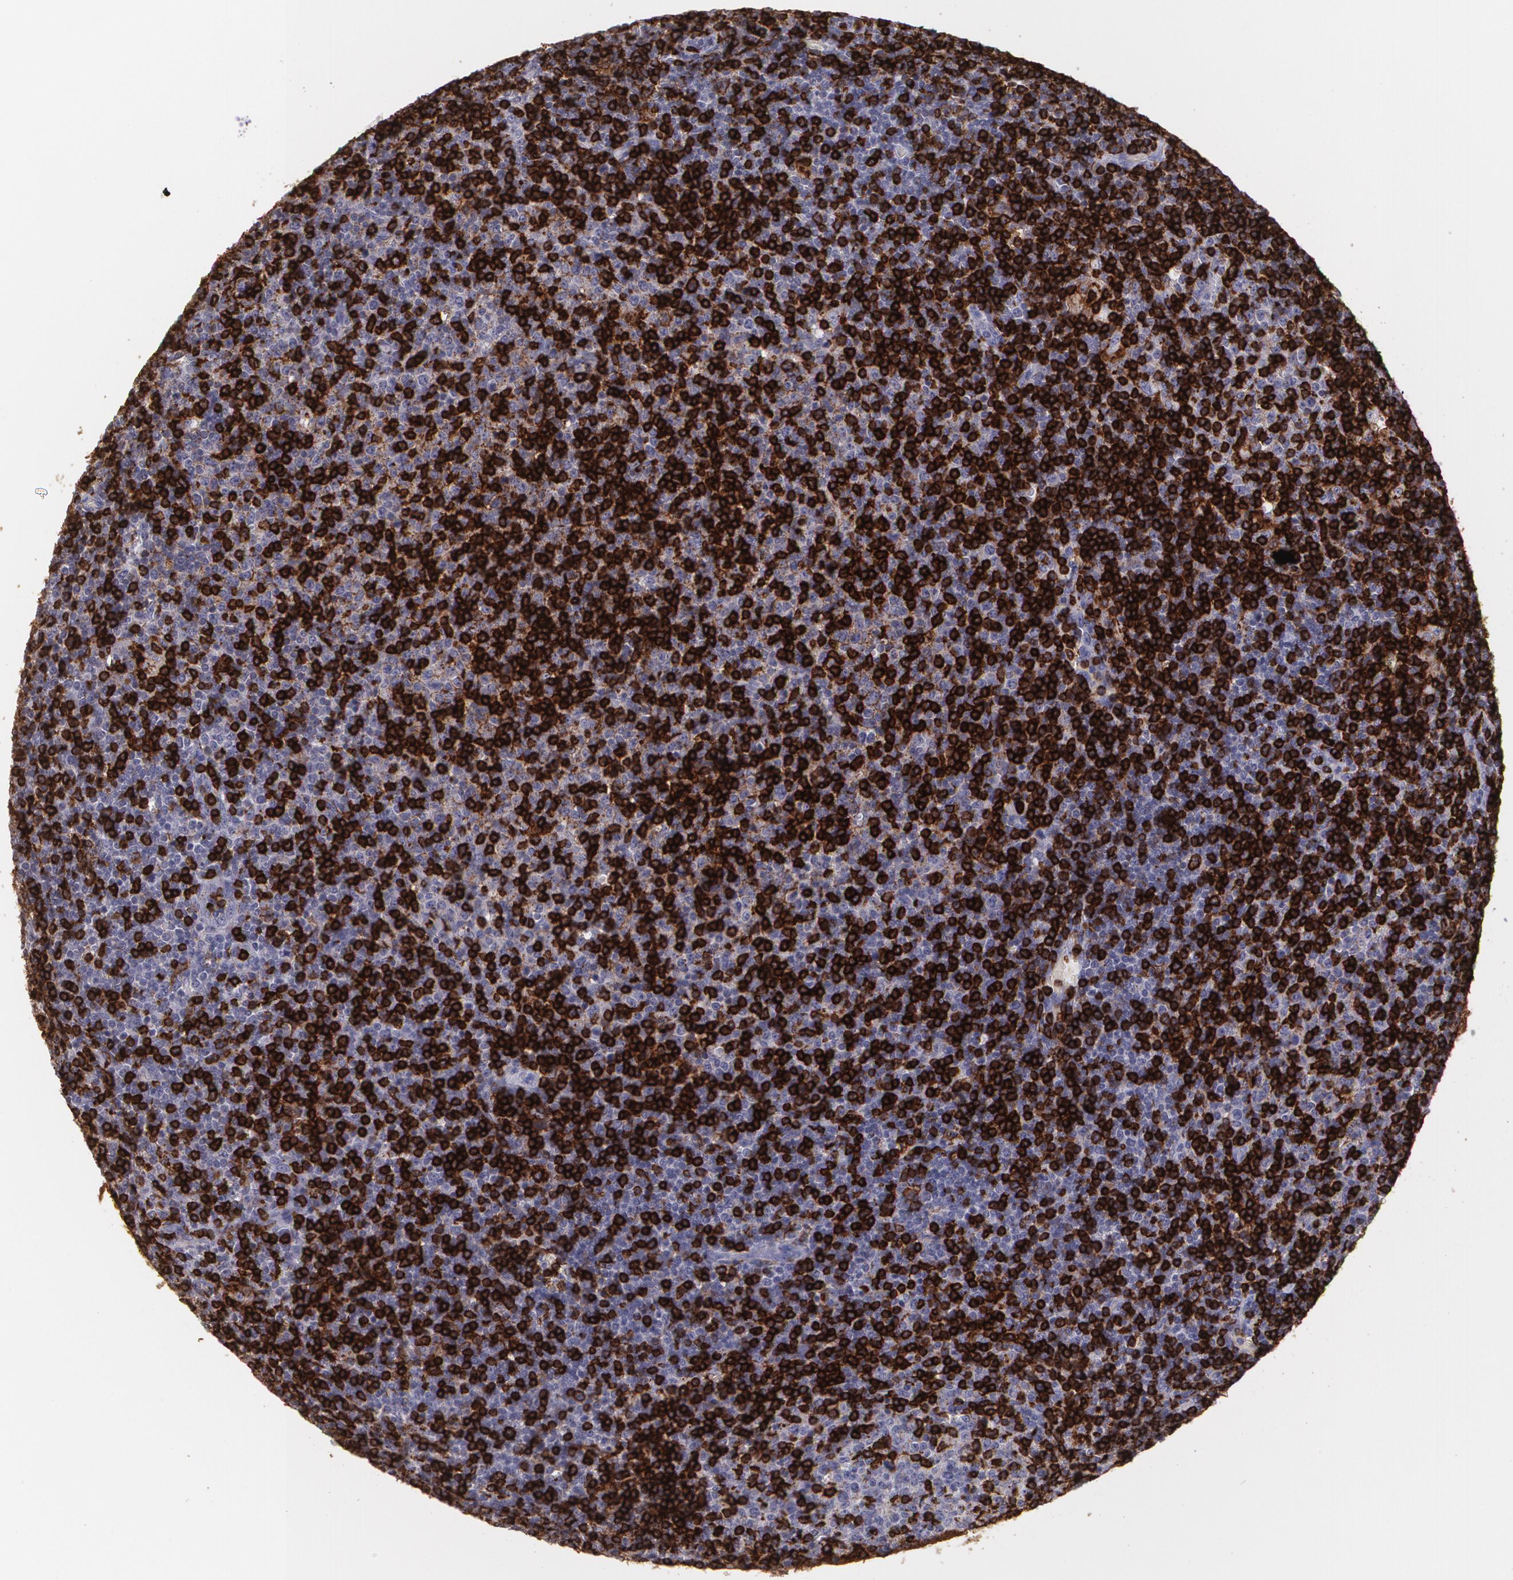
{"staining": {"intensity": "moderate", "quantity": "<25%", "location": "cytoplasmic/membranous"}, "tissue": "lymphoma", "cell_type": "Tumor cells", "image_type": "cancer", "snomed": [{"axis": "morphology", "description": "Malignant lymphoma, non-Hodgkin's type, Low grade"}, {"axis": "topography", "description": "Lymph node"}], "caption": "Immunohistochemical staining of lymphoma reveals moderate cytoplasmic/membranous protein expression in approximately <25% of tumor cells.", "gene": "PTPRC", "patient": {"sex": "male", "age": 70}}